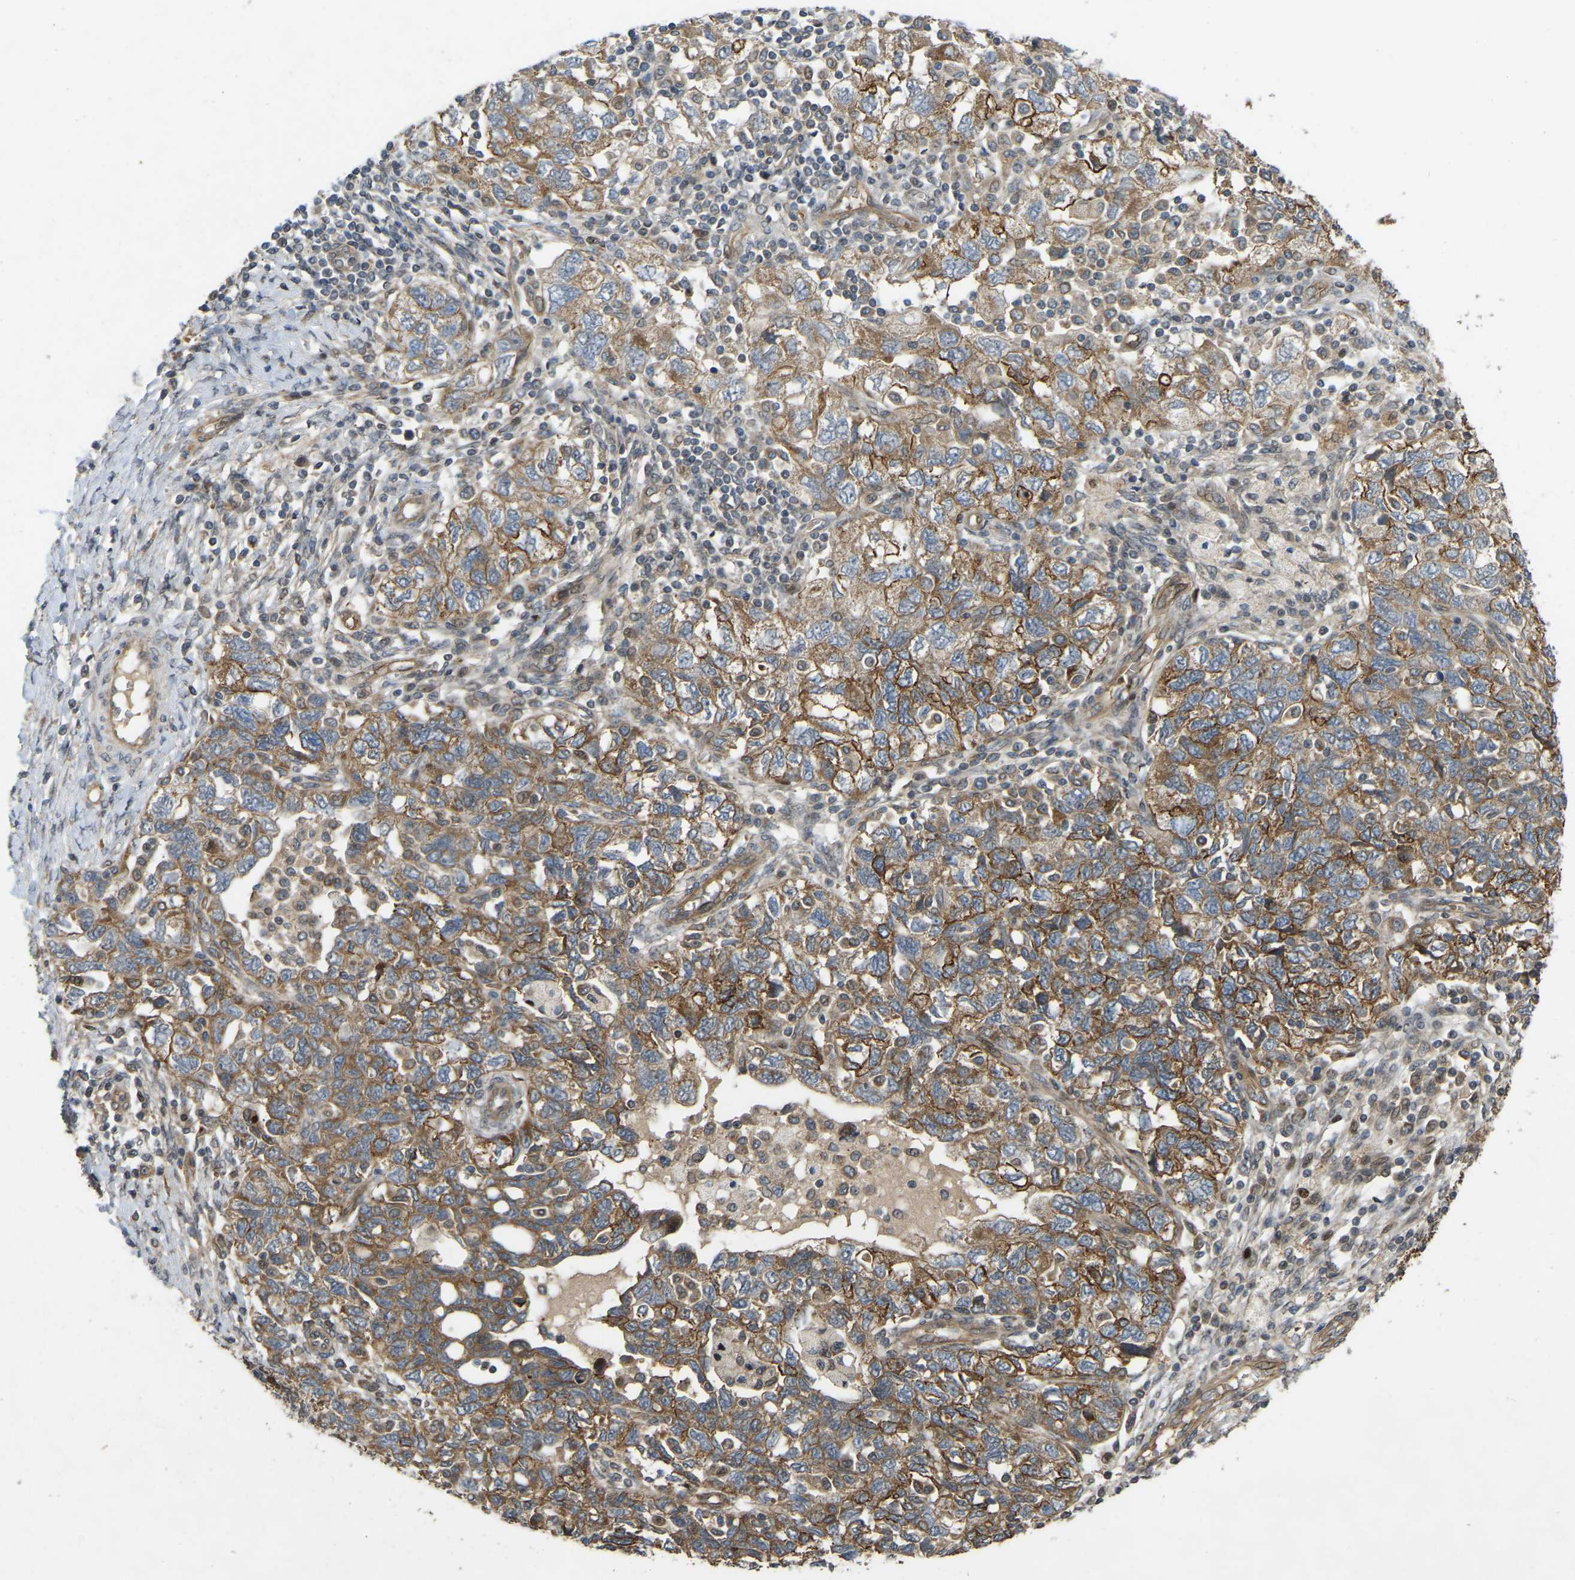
{"staining": {"intensity": "strong", "quantity": ">75%", "location": "cytoplasmic/membranous"}, "tissue": "ovarian cancer", "cell_type": "Tumor cells", "image_type": "cancer", "snomed": [{"axis": "morphology", "description": "Carcinoma, NOS"}, {"axis": "morphology", "description": "Cystadenocarcinoma, serous, NOS"}, {"axis": "topography", "description": "Ovary"}], "caption": "Brown immunohistochemical staining in ovarian carcinoma exhibits strong cytoplasmic/membranous expression in approximately >75% of tumor cells. (DAB (3,3'-diaminobenzidine) IHC, brown staining for protein, blue staining for nuclei).", "gene": "C21orf91", "patient": {"sex": "female", "age": 69}}